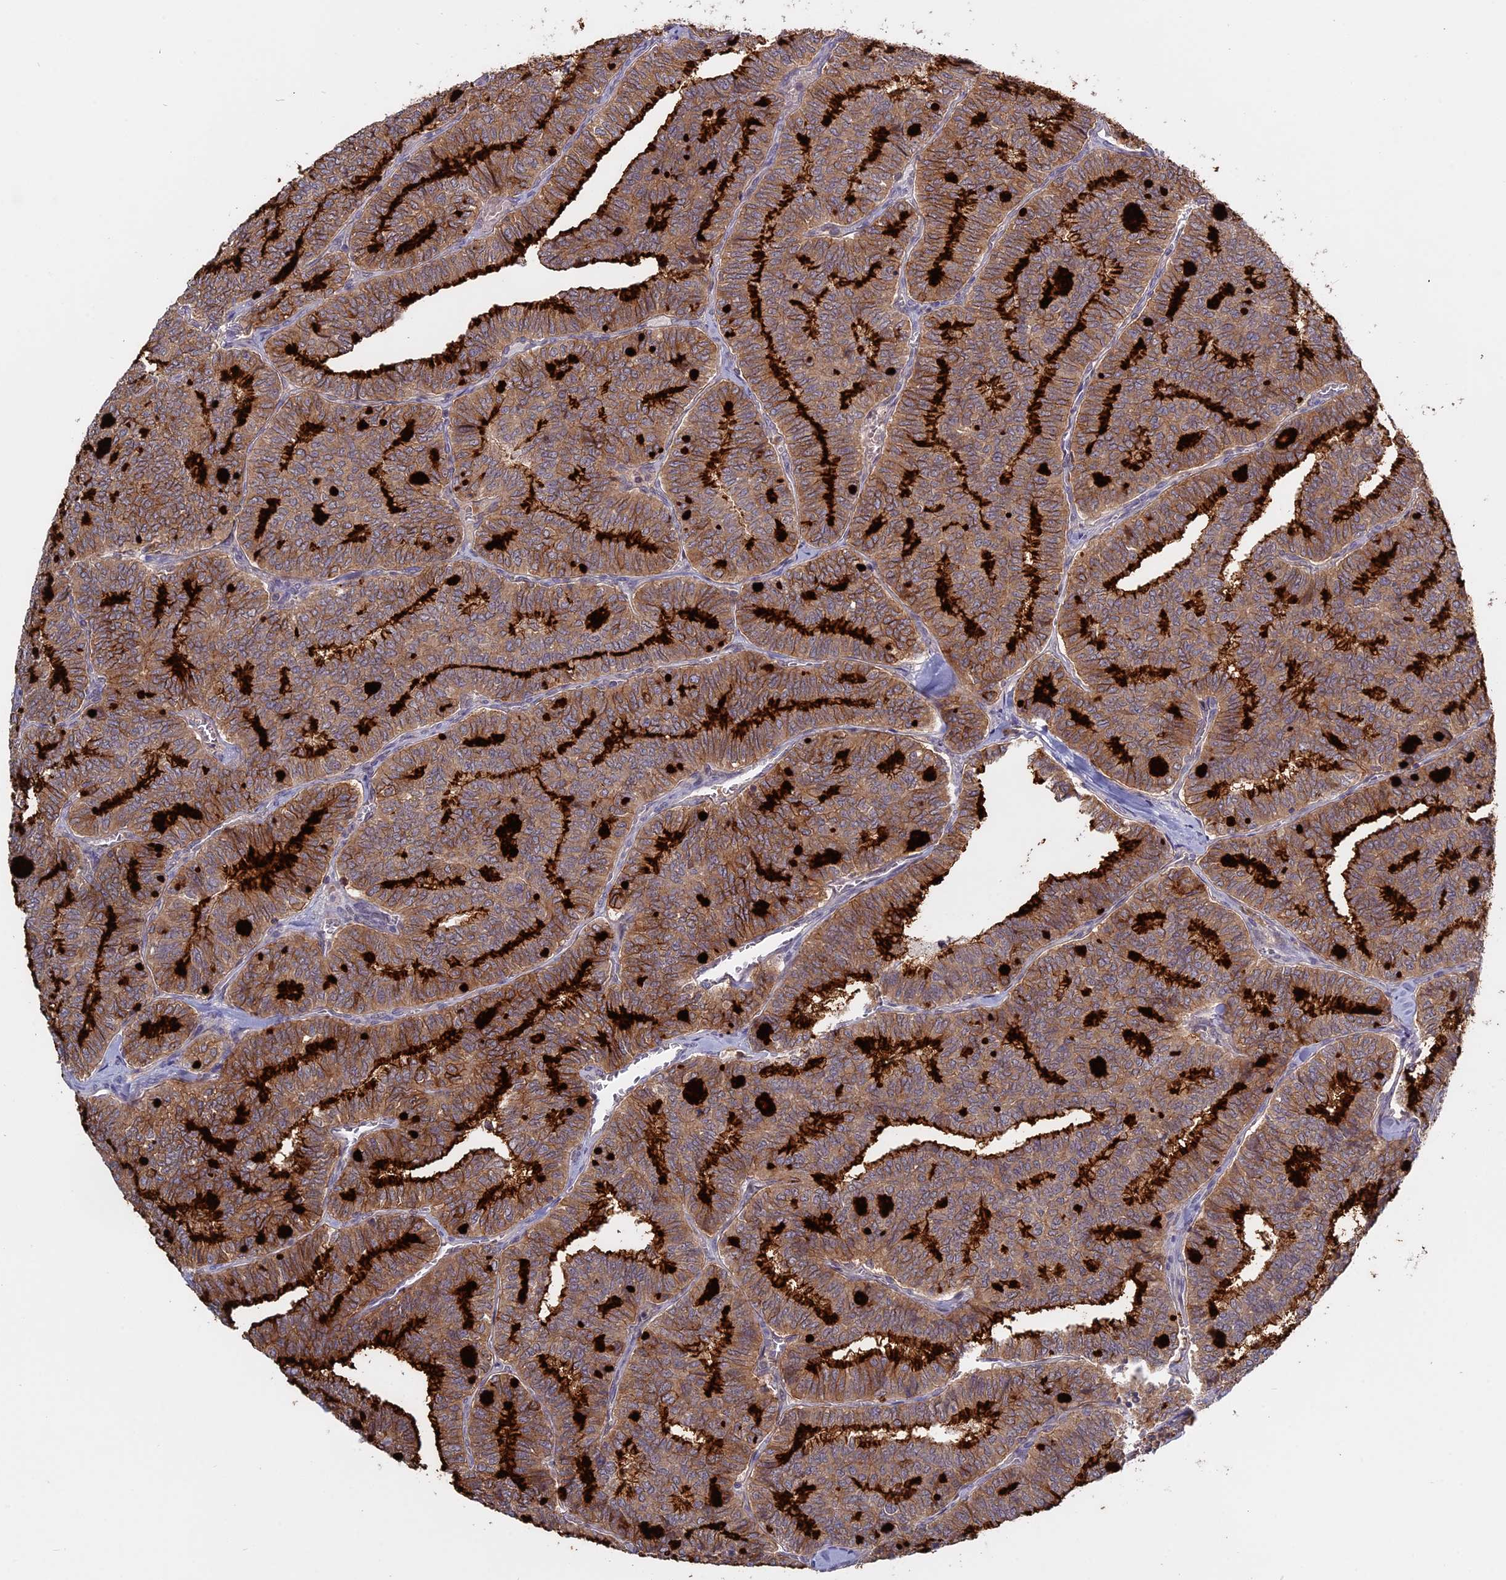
{"staining": {"intensity": "moderate", "quantity": ">75%", "location": "cytoplasmic/membranous"}, "tissue": "thyroid cancer", "cell_type": "Tumor cells", "image_type": "cancer", "snomed": [{"axis": "morphology", "description": "Papillary adenocarcinoma, NOS"}, {"axis": "topography", "description": "Thyroid gland"}], "caption": "Thyroid cancer stained for a protein displays moderate cytoplasmic/membranous positivity in tumor cells.", "gene": "TMEM208", "patient": {"sex": "female", "age": 35}}